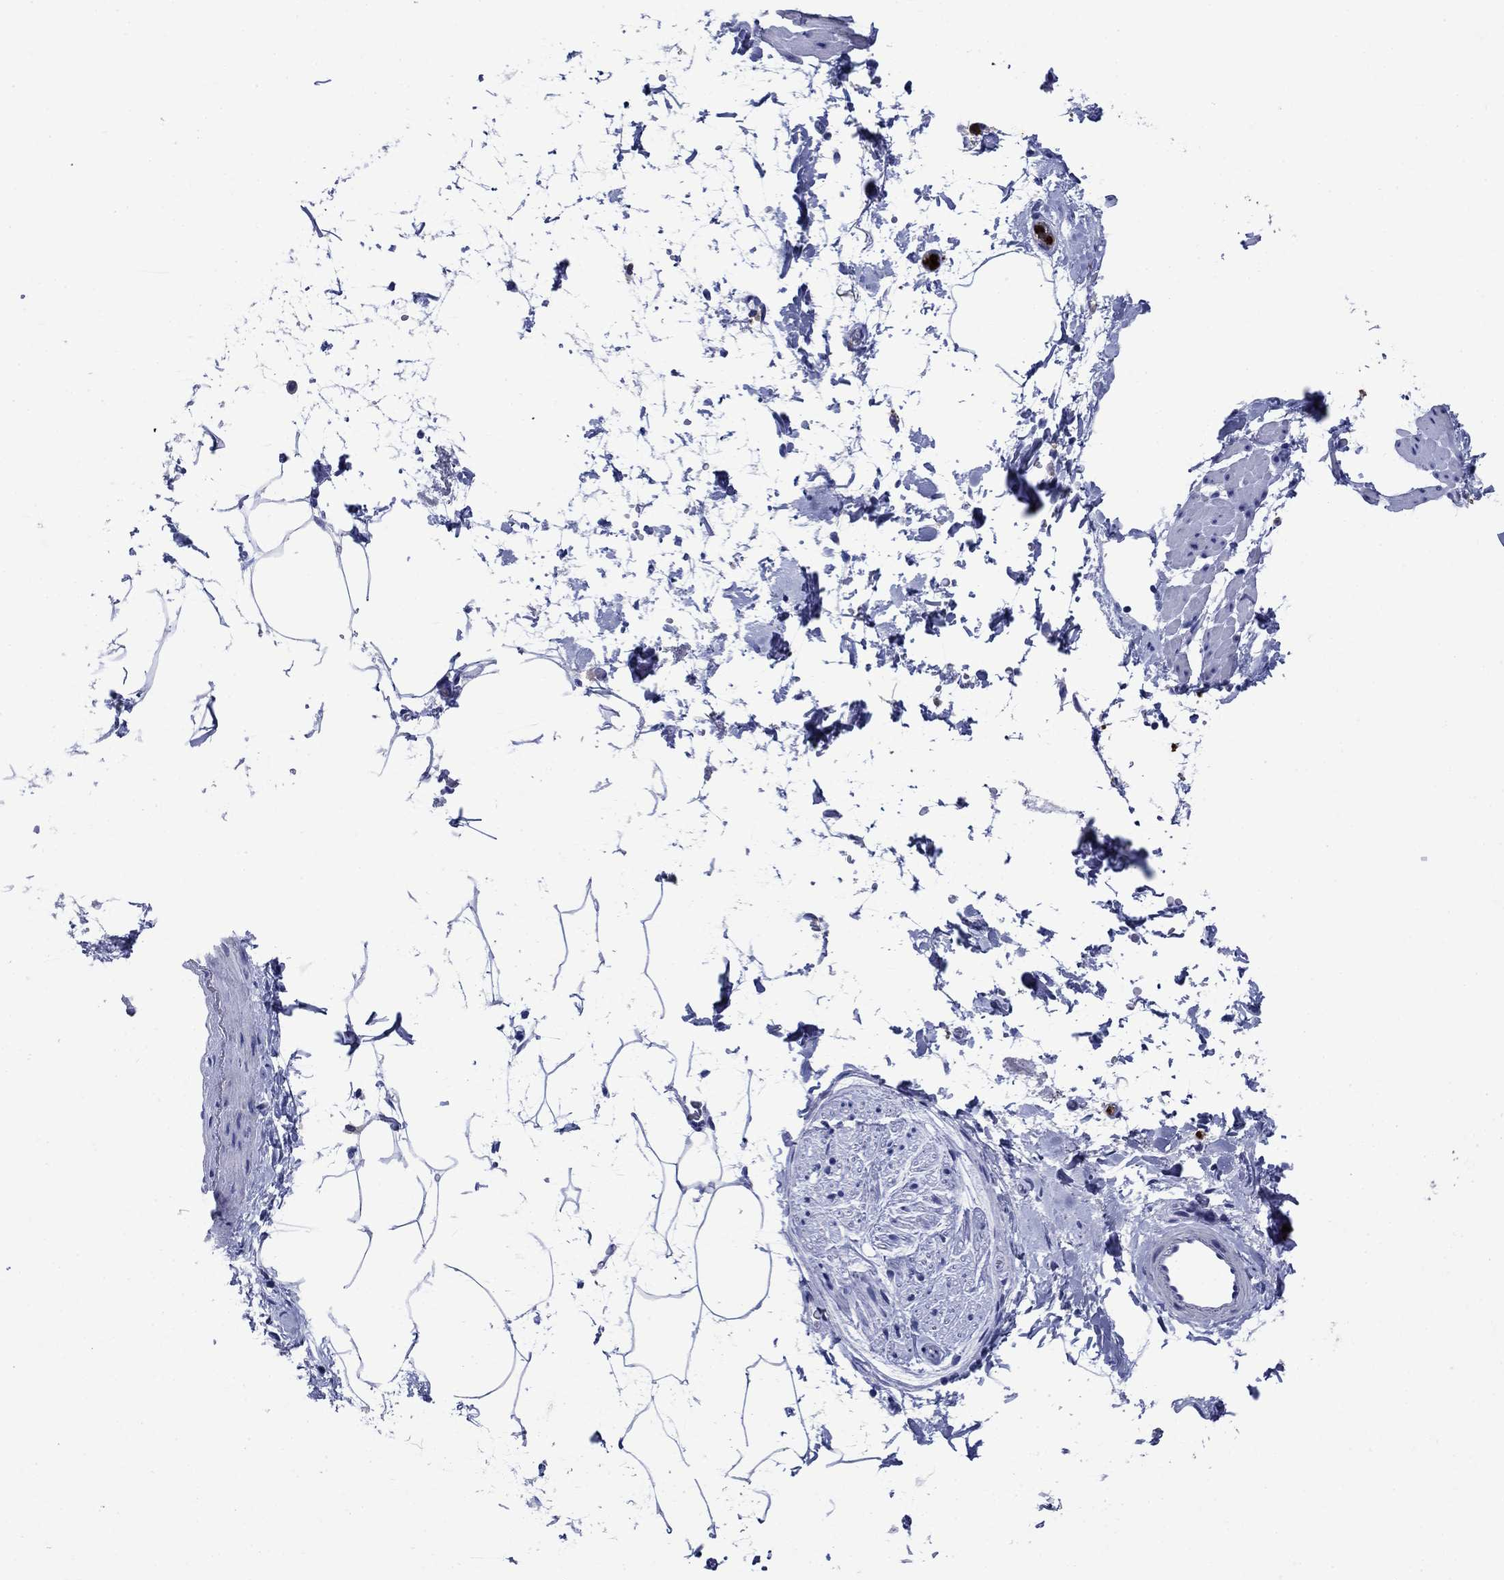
{"staining": {"intensity": "negative", "quantity": "none", "location": "none"}, "tissue": "adipose tissue", "cell_type": "Adipocytes", "image_type": "normal", "snomed": [{"axis": "morphology", "description": "Normal tissue, NOS"}, {"axis": "topography", "description": "Soft tissue"}, {"axis": "topography", "description": "Adipose tissue"}, {"axis": "topography", "description": "Vascular tissue"}, {"axis": "topography", "description": "Peripheral nerve tissue"}], "caption": "IHC histopathology image of benign adipose tissue: human adipose tissue stained with DAB (3,3'-diaminobenzidine) exhibits no significant protein staining in adipocytes. (Stains: DAB (3,3'-diaminobenzidine) immunohistochemistry (IHC) with hematoxylin counter stain, Microscopy: brightfield microscopy at high magnification).", "gene": "AZU1", "patient": {"sex": "male", "age": 68}}